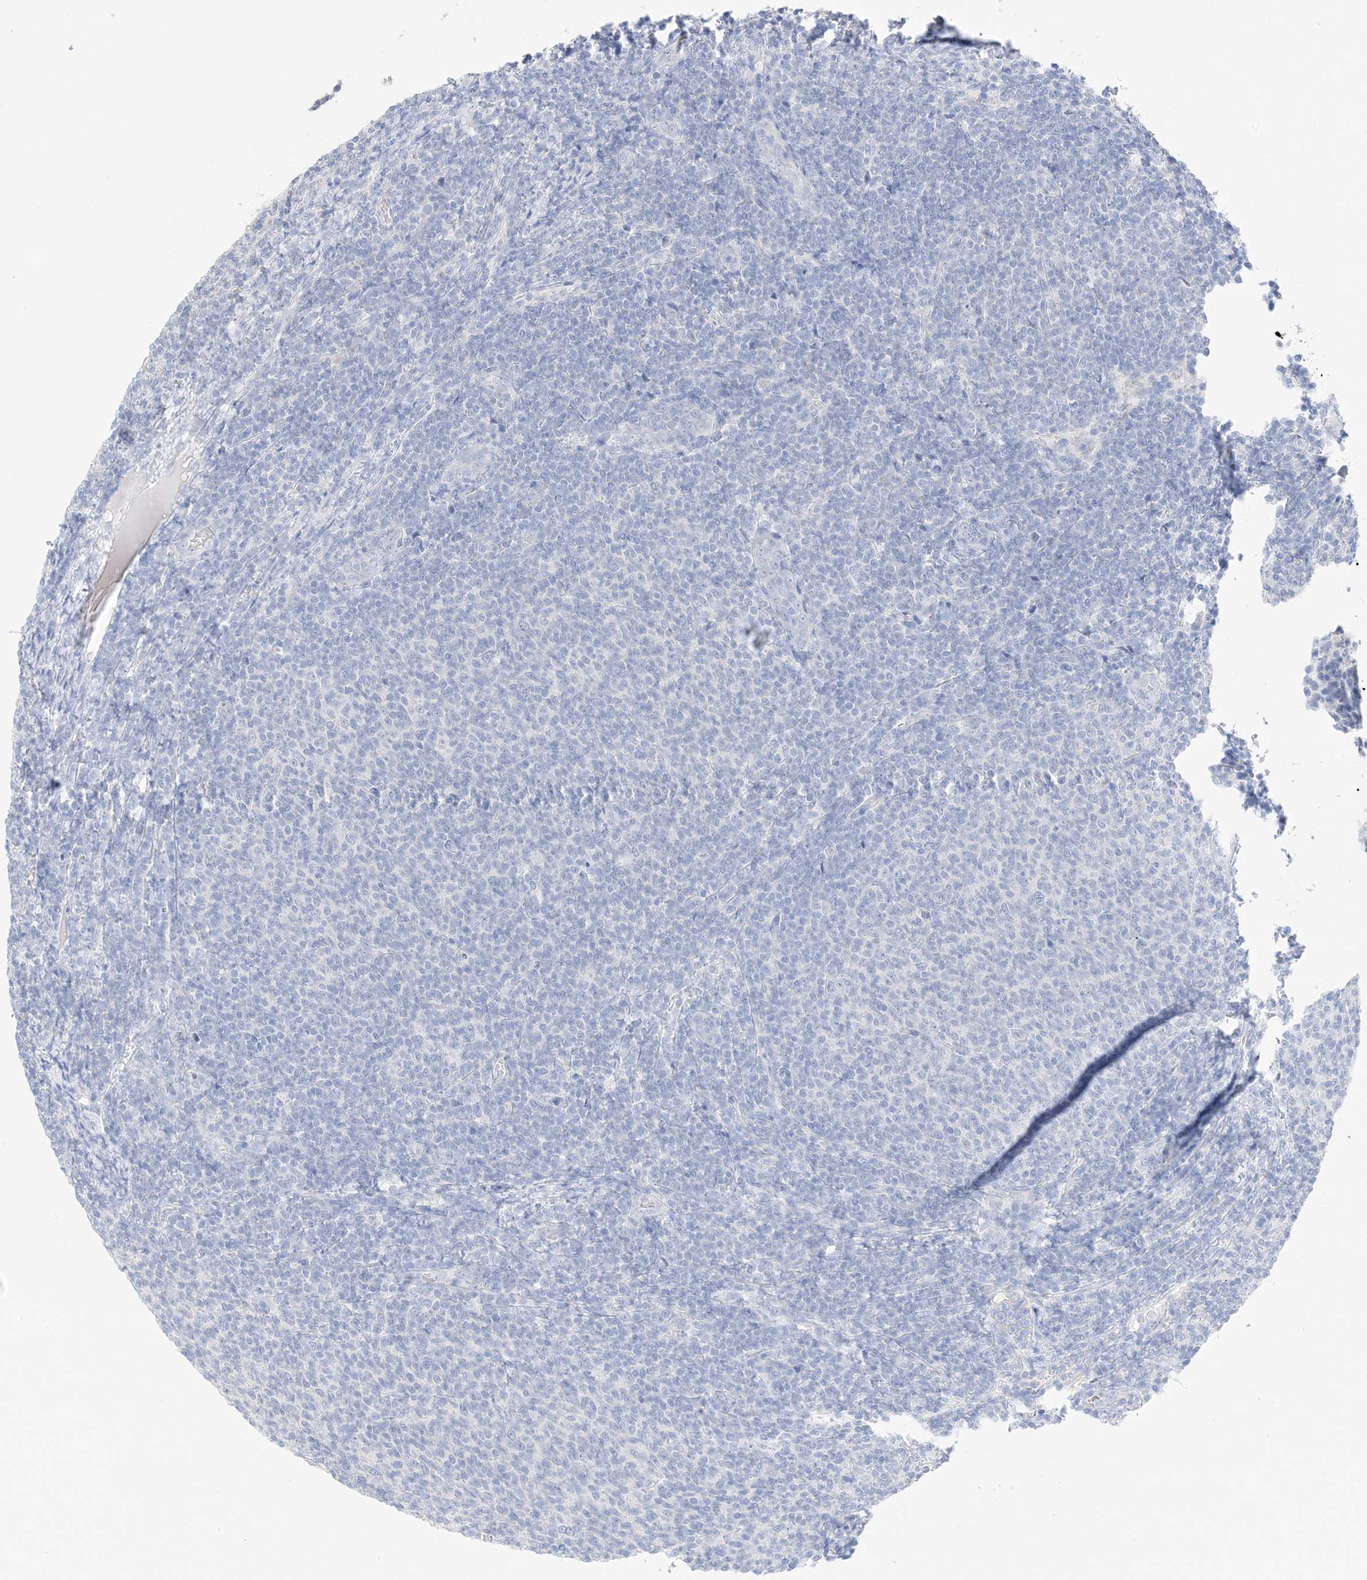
{"staining": {"intensity": "negative", "quantity": "none", "location": "none"}, "tissue": "lymphoma", "cell_type": "Tumor cells", "image_type": "cancer", "snomed": [{"axis": "morphology", "description": "Malignant lymphoma, non-Hodgkin's type, Low grade"}, {"axis": "topography", "description": "Lymph node"}], "caption": "Lymphoma stained for a protein using IHC shows no staining tumor cells.", "gene": "MUC17", "patient": {"sex": "male", "age": 66}}